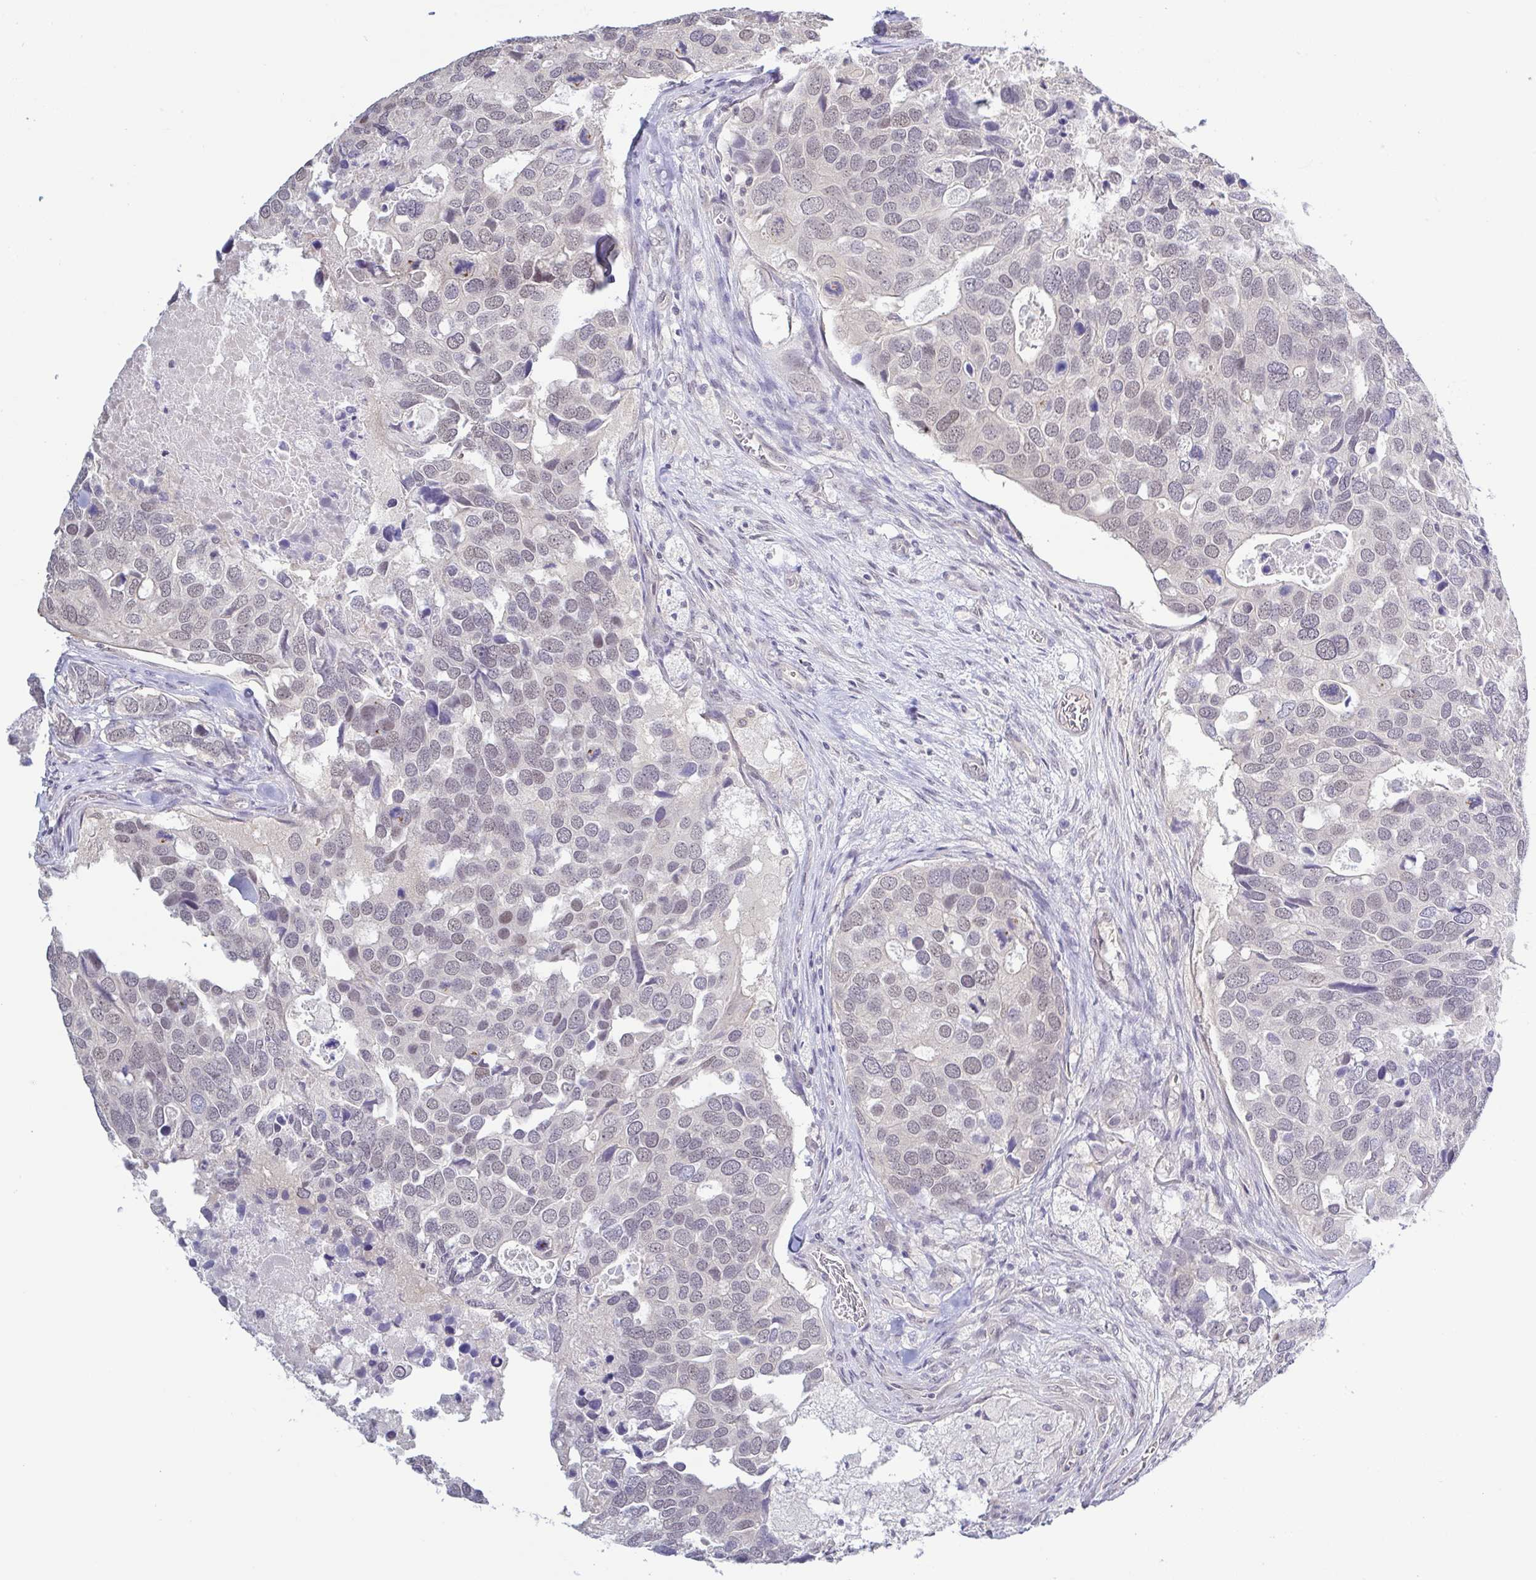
{"staining": {"intensity": "weak", "quantity": "25%-75%", "location": "nuclear"}, "tissue": "breast cancer", "cell_type": "Tumor cells", "image_type": "cancer", "snomed": [{"axis": "morphology", "description": "Duct carcinoma"}, {"axis": "topography", "description": "Breast"}], "caption": "Breast cancer (intraductal carcinoma) stained for a protein (brown) shows weak nuclear positive staining in approximately 25%-75% of tumor cells.", "gene": "HYPK", "patient": {"sex": "female", "age": 83}}